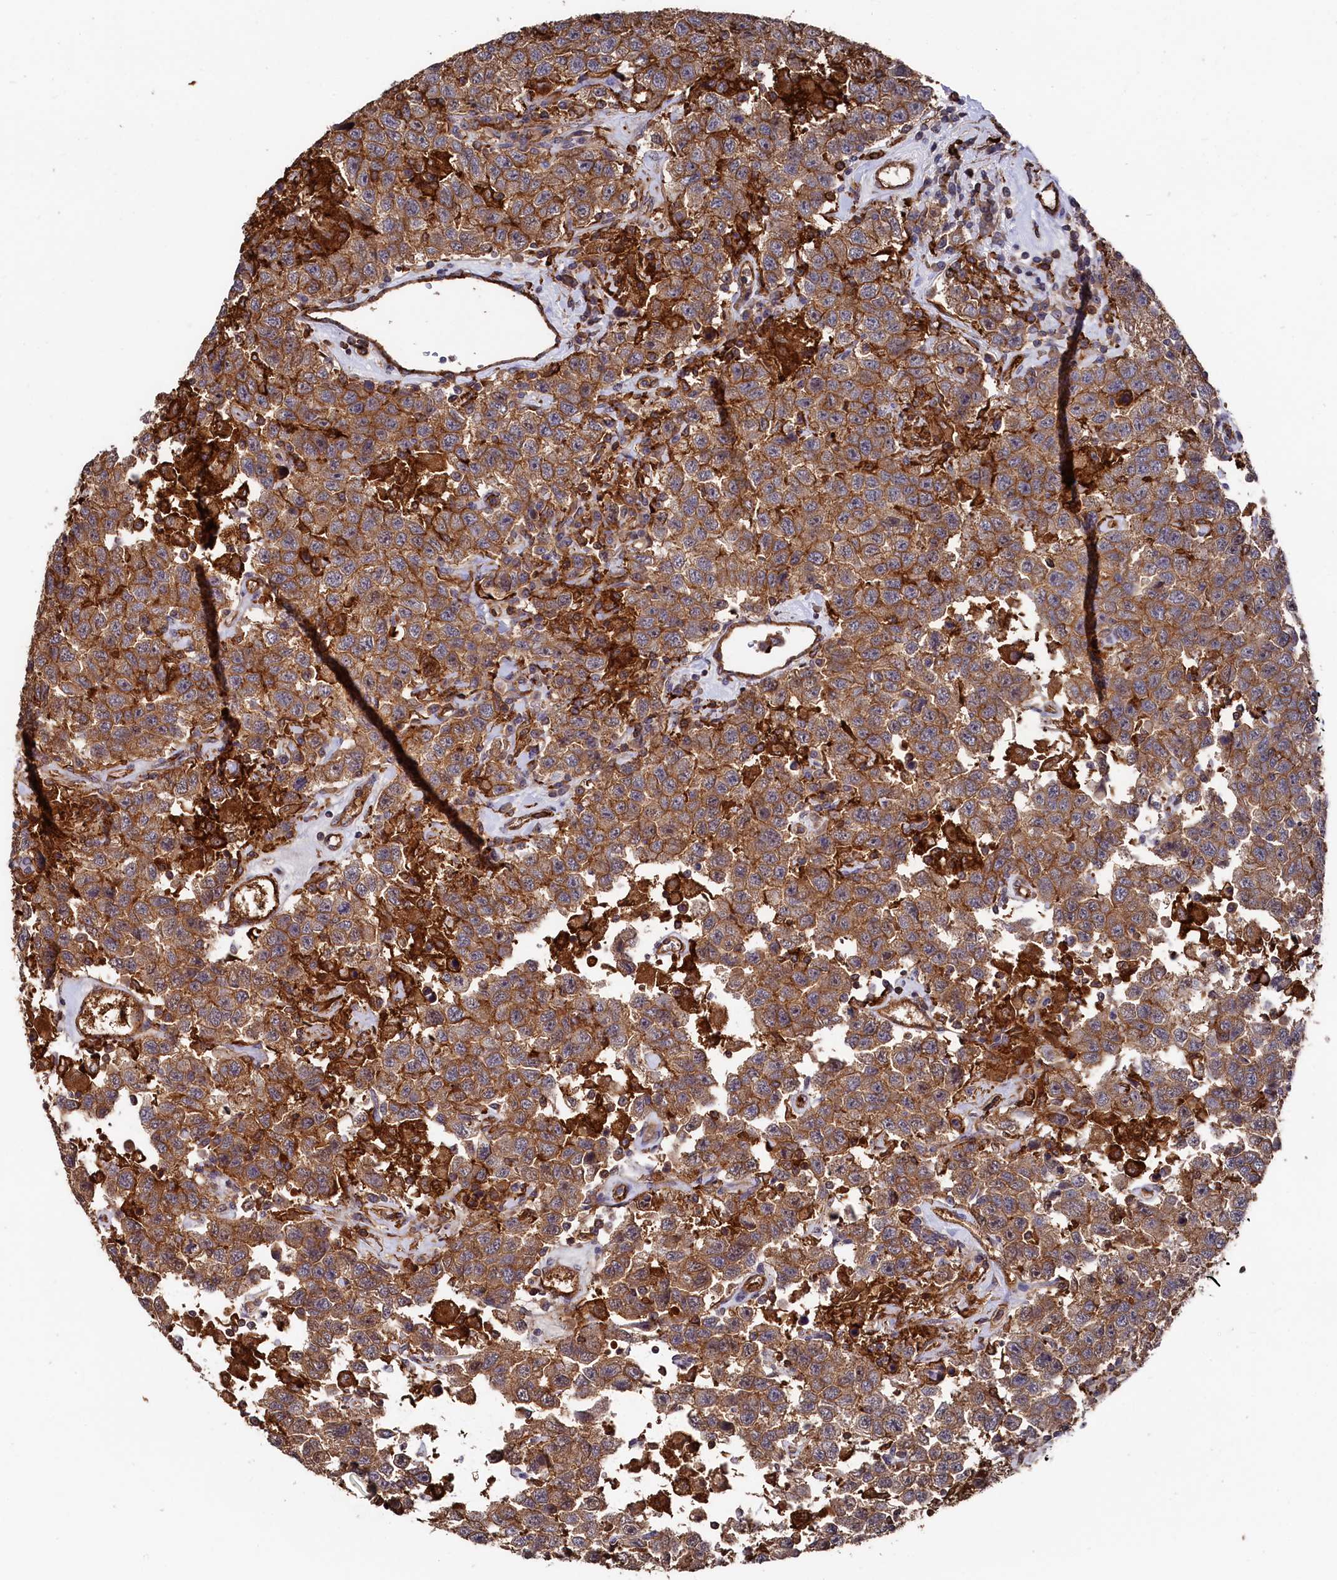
{"staining": {"intensity": "moderate", "quantity": ">75%", "location": "cytoplasmic/membranous"}, "tissue": "testis cancer", "cell_type": "Tumor cells", "image_type": "cancer", "snomed": [{"axis": "morphology", "description": "Seminoma, NOS"}, {"axis": "topography", "description": "Testis"}], "caption": "Immunohistochemistry of human testis cancer exhibits medium levels of moderate cytoplasmic/membranous staining in about >75% of tumor cells.", "gene": "PLEKHO2", "patient": {"sex": "male", "age": 41}}